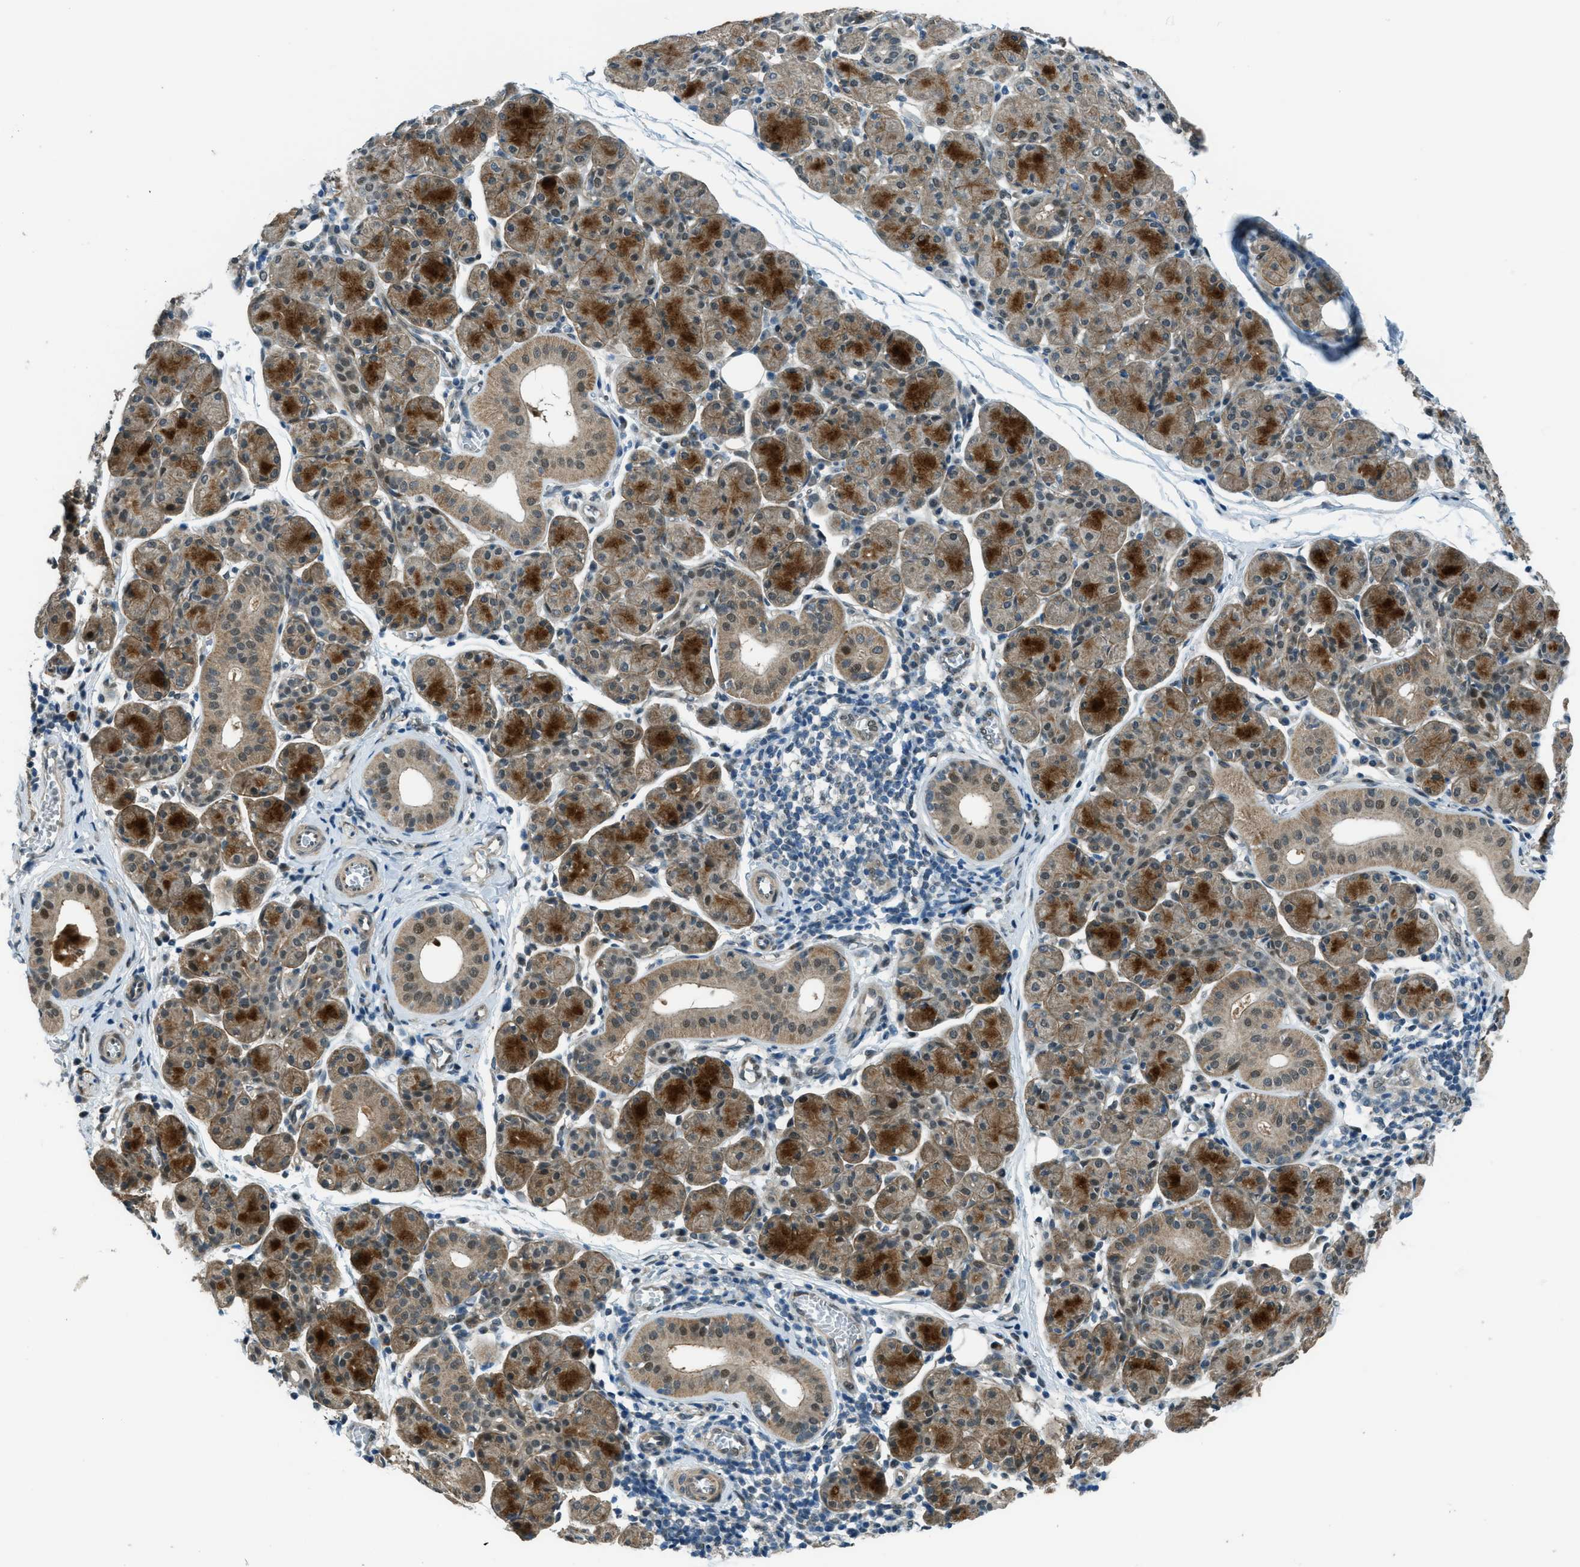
{"staining": {"intensity": "moderate", "quantity": "25%-75%", "location": "cytoplasmic/membranous"}, "tissue": "salivary gland", "cell_type": "Glandular cells", "image_type": "normal", "snomed": [{"axis": "morphology", "description": "Normal tissue, NOS"}, {"axis": "morphology", "description": "Inflammation, NOS"}, {"axis": "topography", "description": "Lymph node"}, {"axis": "topography", "description": "Salivary gland"}], "caption": "IHC staining of normal salivary gland, which displays medium levels of moderate cytoplasmic/membranous expression in approximately 25%-75% of glandular cells indicating moderate cytoplasmic/membranous protein expression. The staining was performed using DAB (brown) for protein detection and nuclei were counterstained in hematoxylin (blue).", "gene": "NPEPL1", "patient": {"sex": "male", "age": 3}}